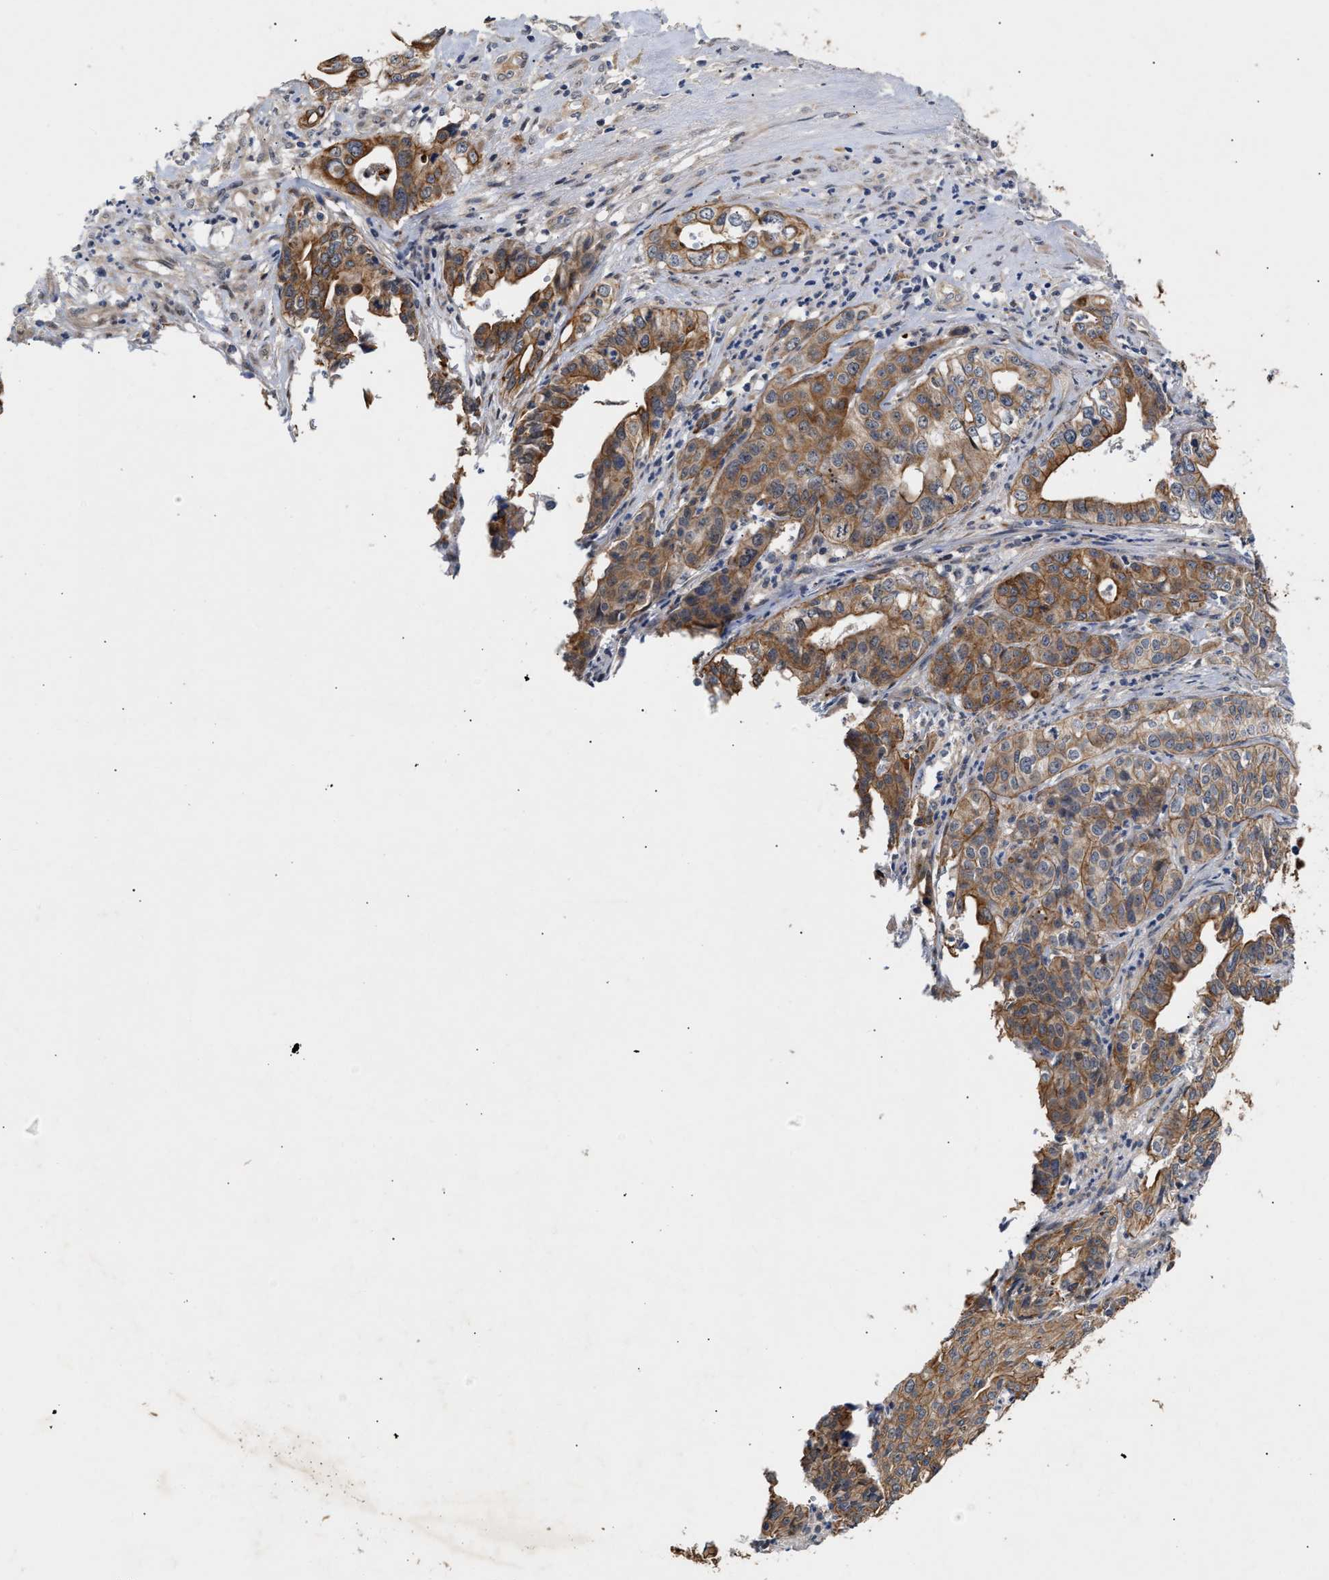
{"staining": {"intensity": "moderate", "quantity": ">75%", "location": "cytoplasmic/membranous"}, "tissue": "liver cancer", "cell_type": "Tumor cells", "image_type": "cancer", "snomed": [{"axis": "morphology", "description": "Cholangiocarcinoma"}, {"axis": "topography", "description": "Liver"}], "caption": "Liver cancer (cholangiocarcinoma) tissue exhibits moderate cytoplasmic/membranous positivity in approximately >75% of tumor cells, visualized by immunohistochemistry. The protein is stained brown, and the nuclei are stained in blue (DAB IHC with brightfield microscopy, high magnification).", "gene": "CCDC146", "patient": {"sex": "female", "age": 61}}